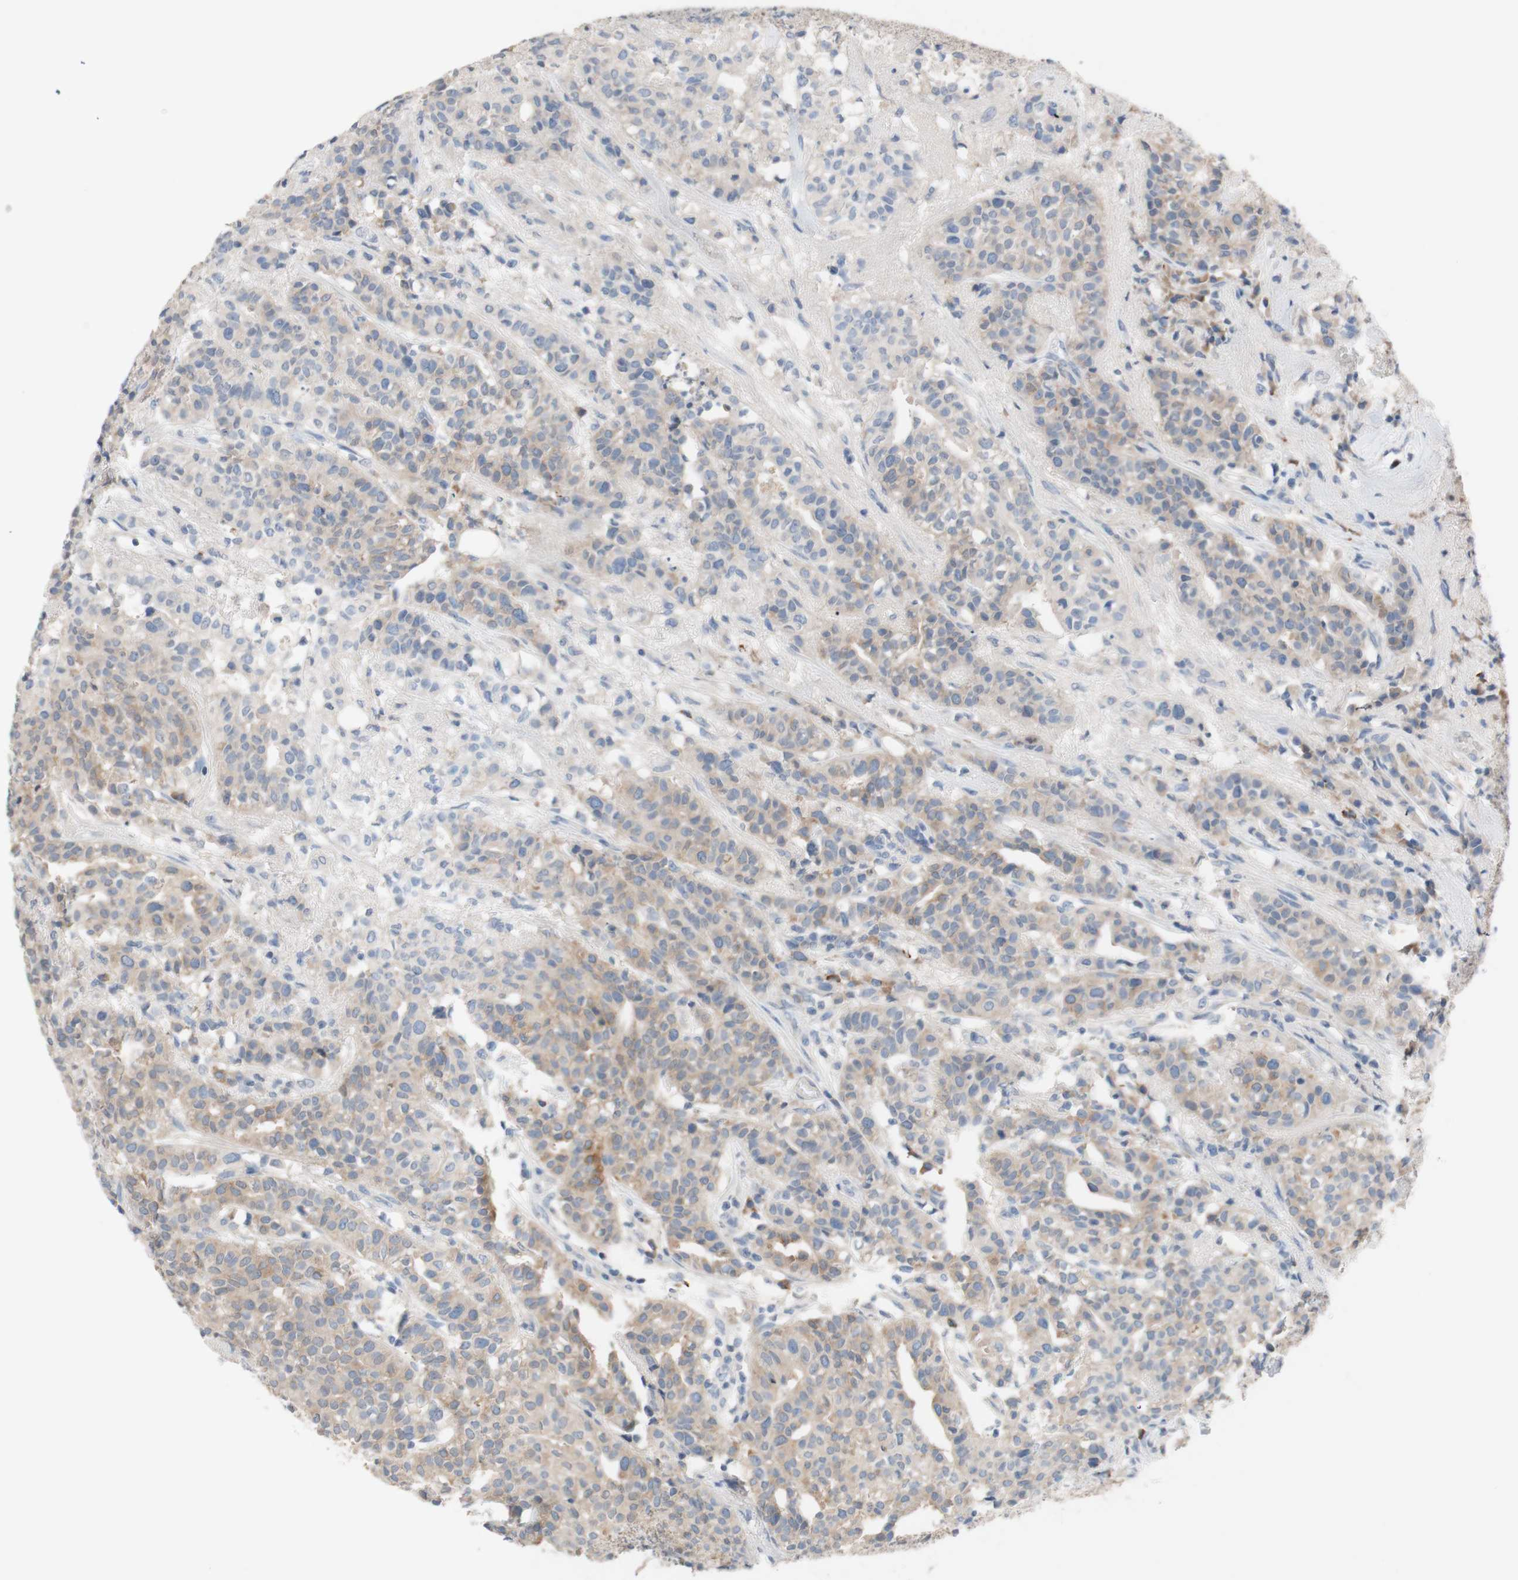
{"staining": {"intensity": "weak", "quantity": "25%-75%", "location": "cytoplasmic/membranous"}, "tissue": "head and neck cancer", "cell_type": "Tumor cells", "image_type": "cancer", "snomed": [{"axis": "morphology", "description": "Adenocarcinoma, NOS"}, {"axis": "topography", "description": "Salivary gland"}, {"axis": "topography", "description": "Head-Neck"}], "caption": "Human adenocarcinoma (head and neck) stained for a protein (brown) reveals weak cytoplasmic/membranous positive positivity in approximately 25%-75% of tumor cells.", "gene": "PACSIN1", "patient": {"sex": "female", "age": 65}}